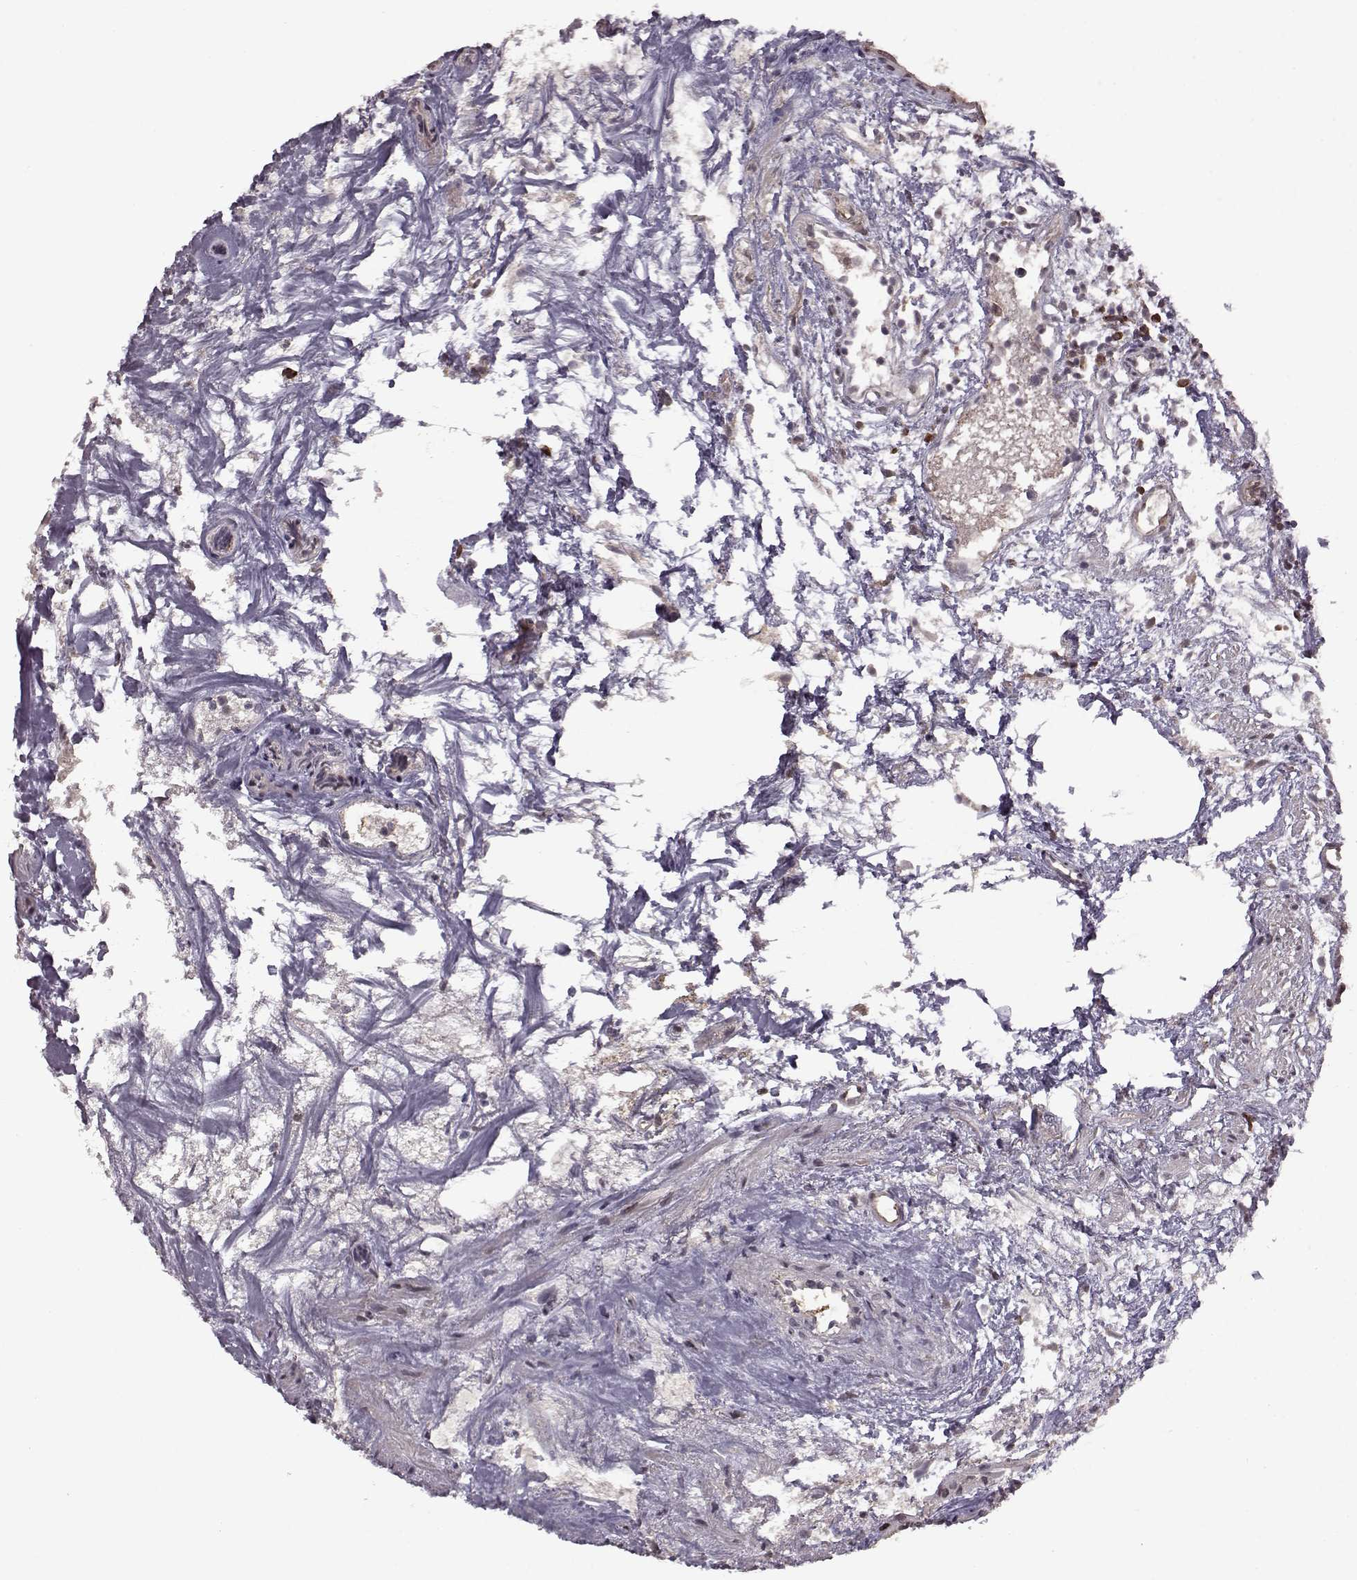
{"staining": {"intensity": "weak", "quantity": "<25%", "location": "cytoplasmic/membranous"}, "tissue": "urothelial cancer", "cell_type": "Tumor cells", "image_type": "cancer", "snomed": [{"axis": "morphology", "description": "Urothelial carcinoma, Low grade"}, {"axis": "topography", "description": "Urinary bladder"}], "caption": "Protein analysis of urothelial carcinoma (low-grade) displays no significant staining in tumor cells.", "gene": "ELOVL5", "patient": {"sex": "male", "age": 70}}